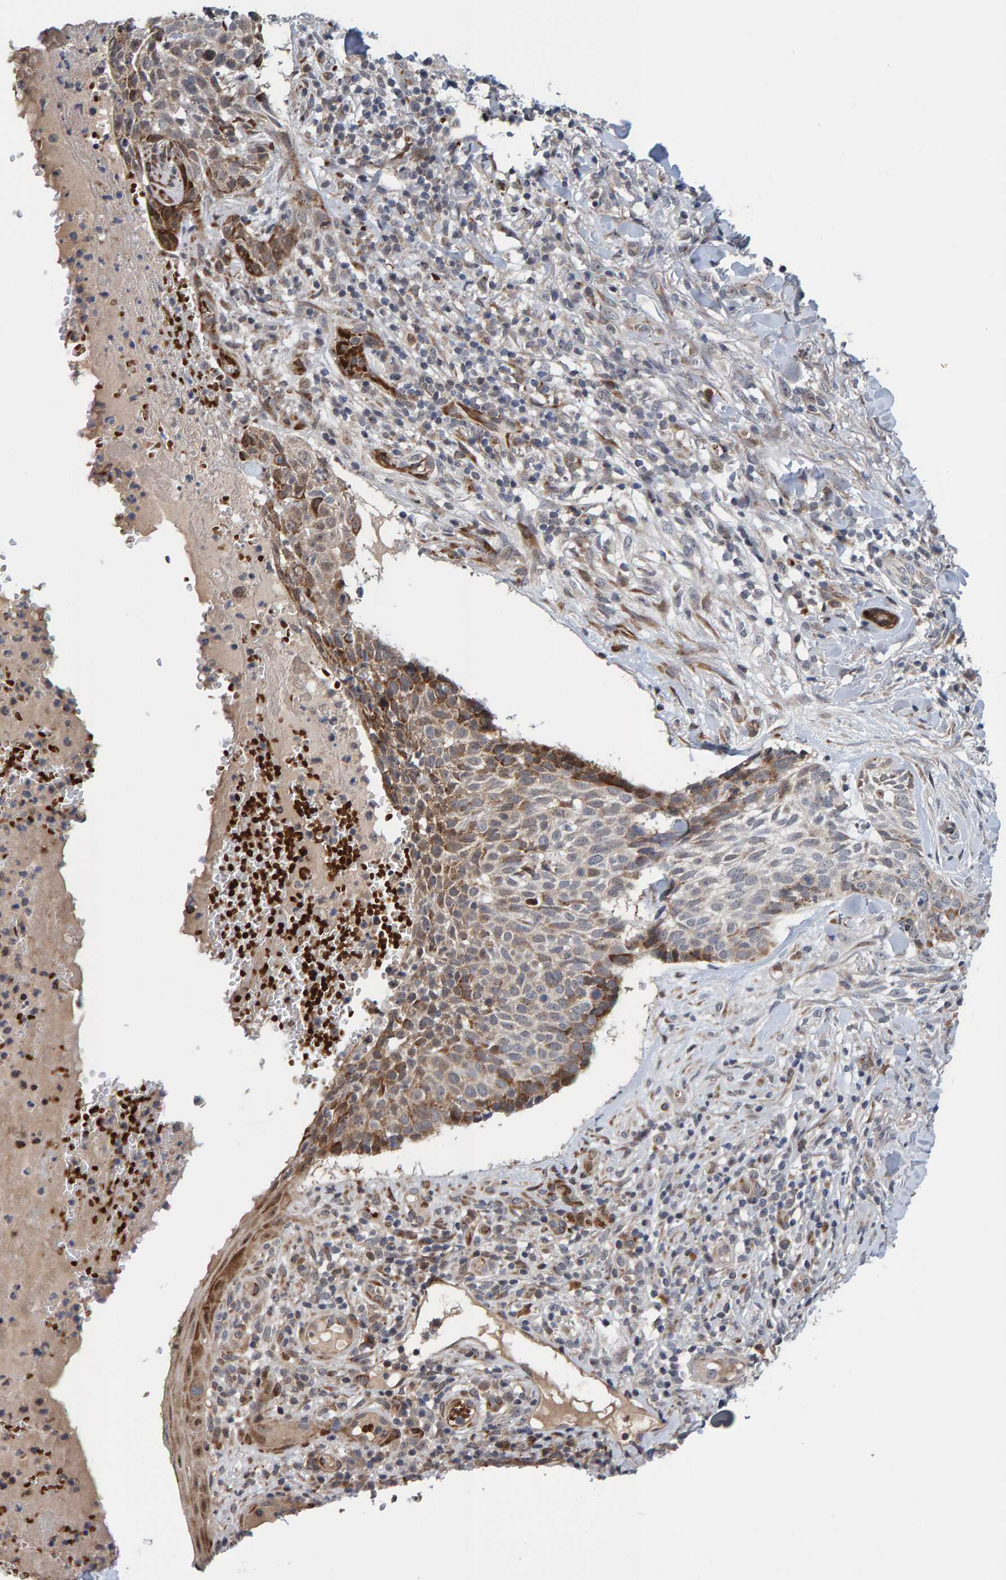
{"staining": {"intensity": "moderate", "quantity": "<25%", "location": "cytoplasmic/membranous"}, "tissue": "skin cancer", "cell_type": "Tumor cells", "image_type": "cancer", "snomed": [{"axis": "morphology", "description": "Normal tissue, NOS"}, {"axis": "morphology", "description": "Basal cell carcinoma"}, {"axis": "topography", "description": "Skin"}], "caption": "Tumor cells reveal moderate cytoplasmic/membranous positivity in about <25% of cells in basal cell carcinoma (skin).", "gene": "MFSD6L", "patient": {"sex": "male", "age": 67}}